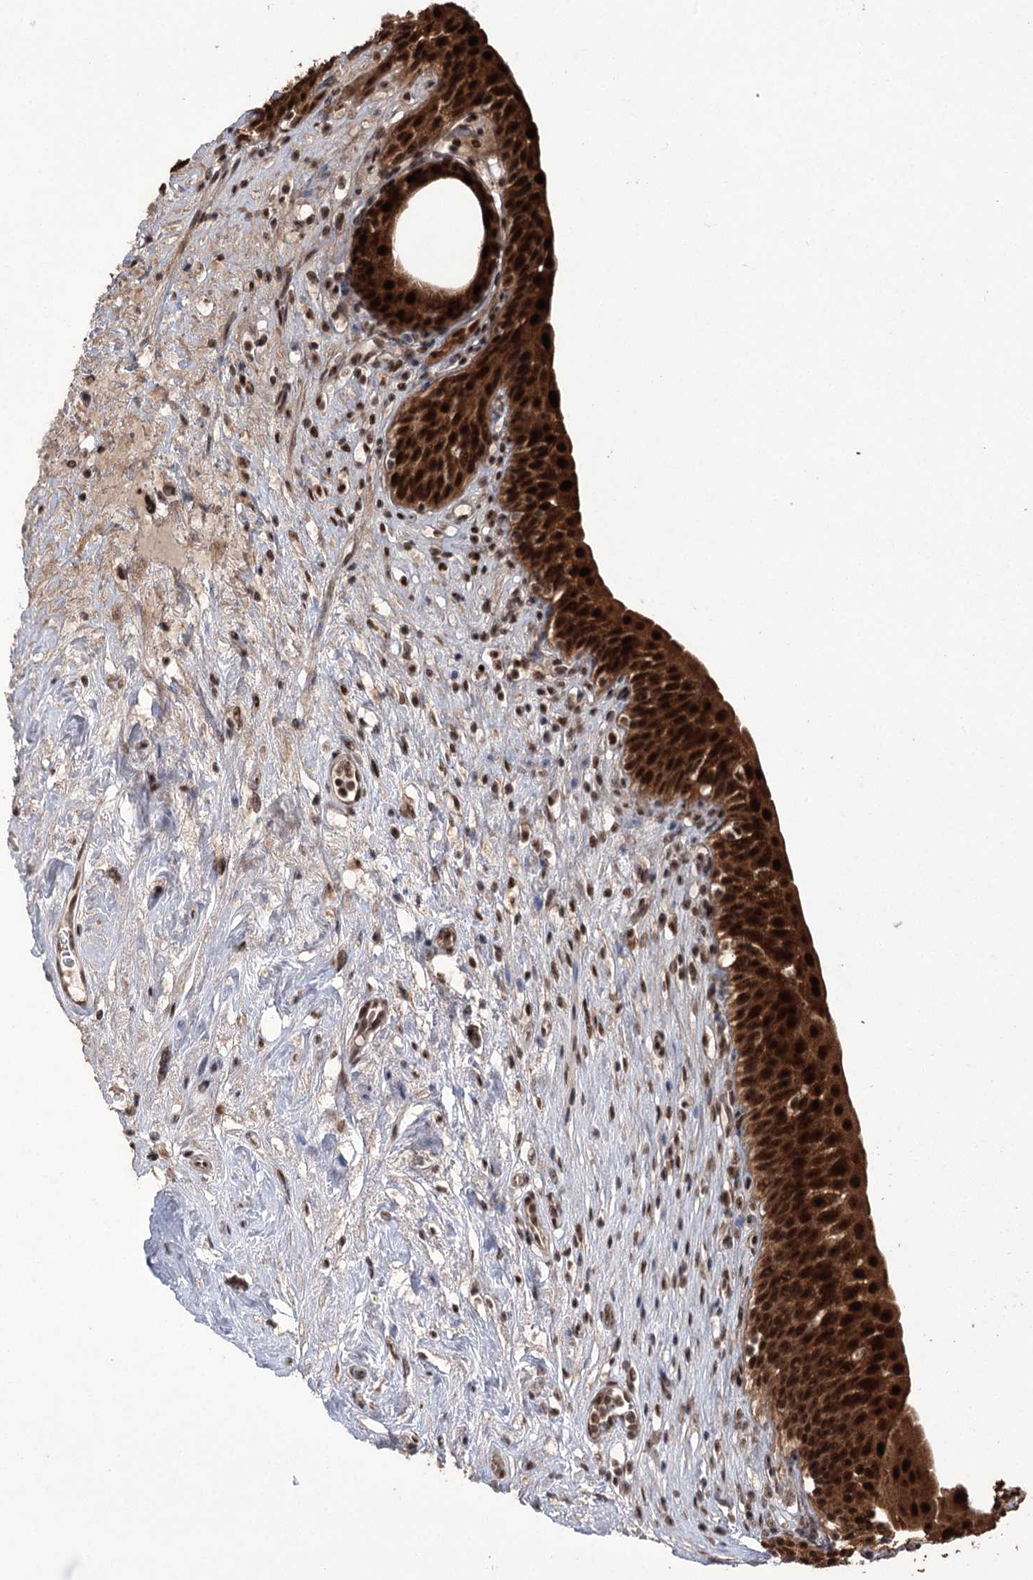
{"staining": {"intensity": "strong", "quantity": ">75%", "location": "cytoplasmic/membranous,nuclear"}, "tissue": "urinary bladder", "cell_type": "Urothelial cells", "image_type": "normal", "snomed": [{"axis": "morphology", "description": "Normal tissue, NOS"}, {"axis": "topography", "description": "Urinary bladder"}], "caption": "The immunohistochemical stain highlights strong cytoplasmic/membranous,nuclear expression in urothelial cells of normal urinary bladder. The staining was performed using DAB (3,3'-diaminobenzidine) to visualize the protein expression in brown, while the nuclei were stained in blue with hematoxylin (Magnification: 20x).", "gene": "ERCC3", "patient": {"sex": "male", "age": 83}}